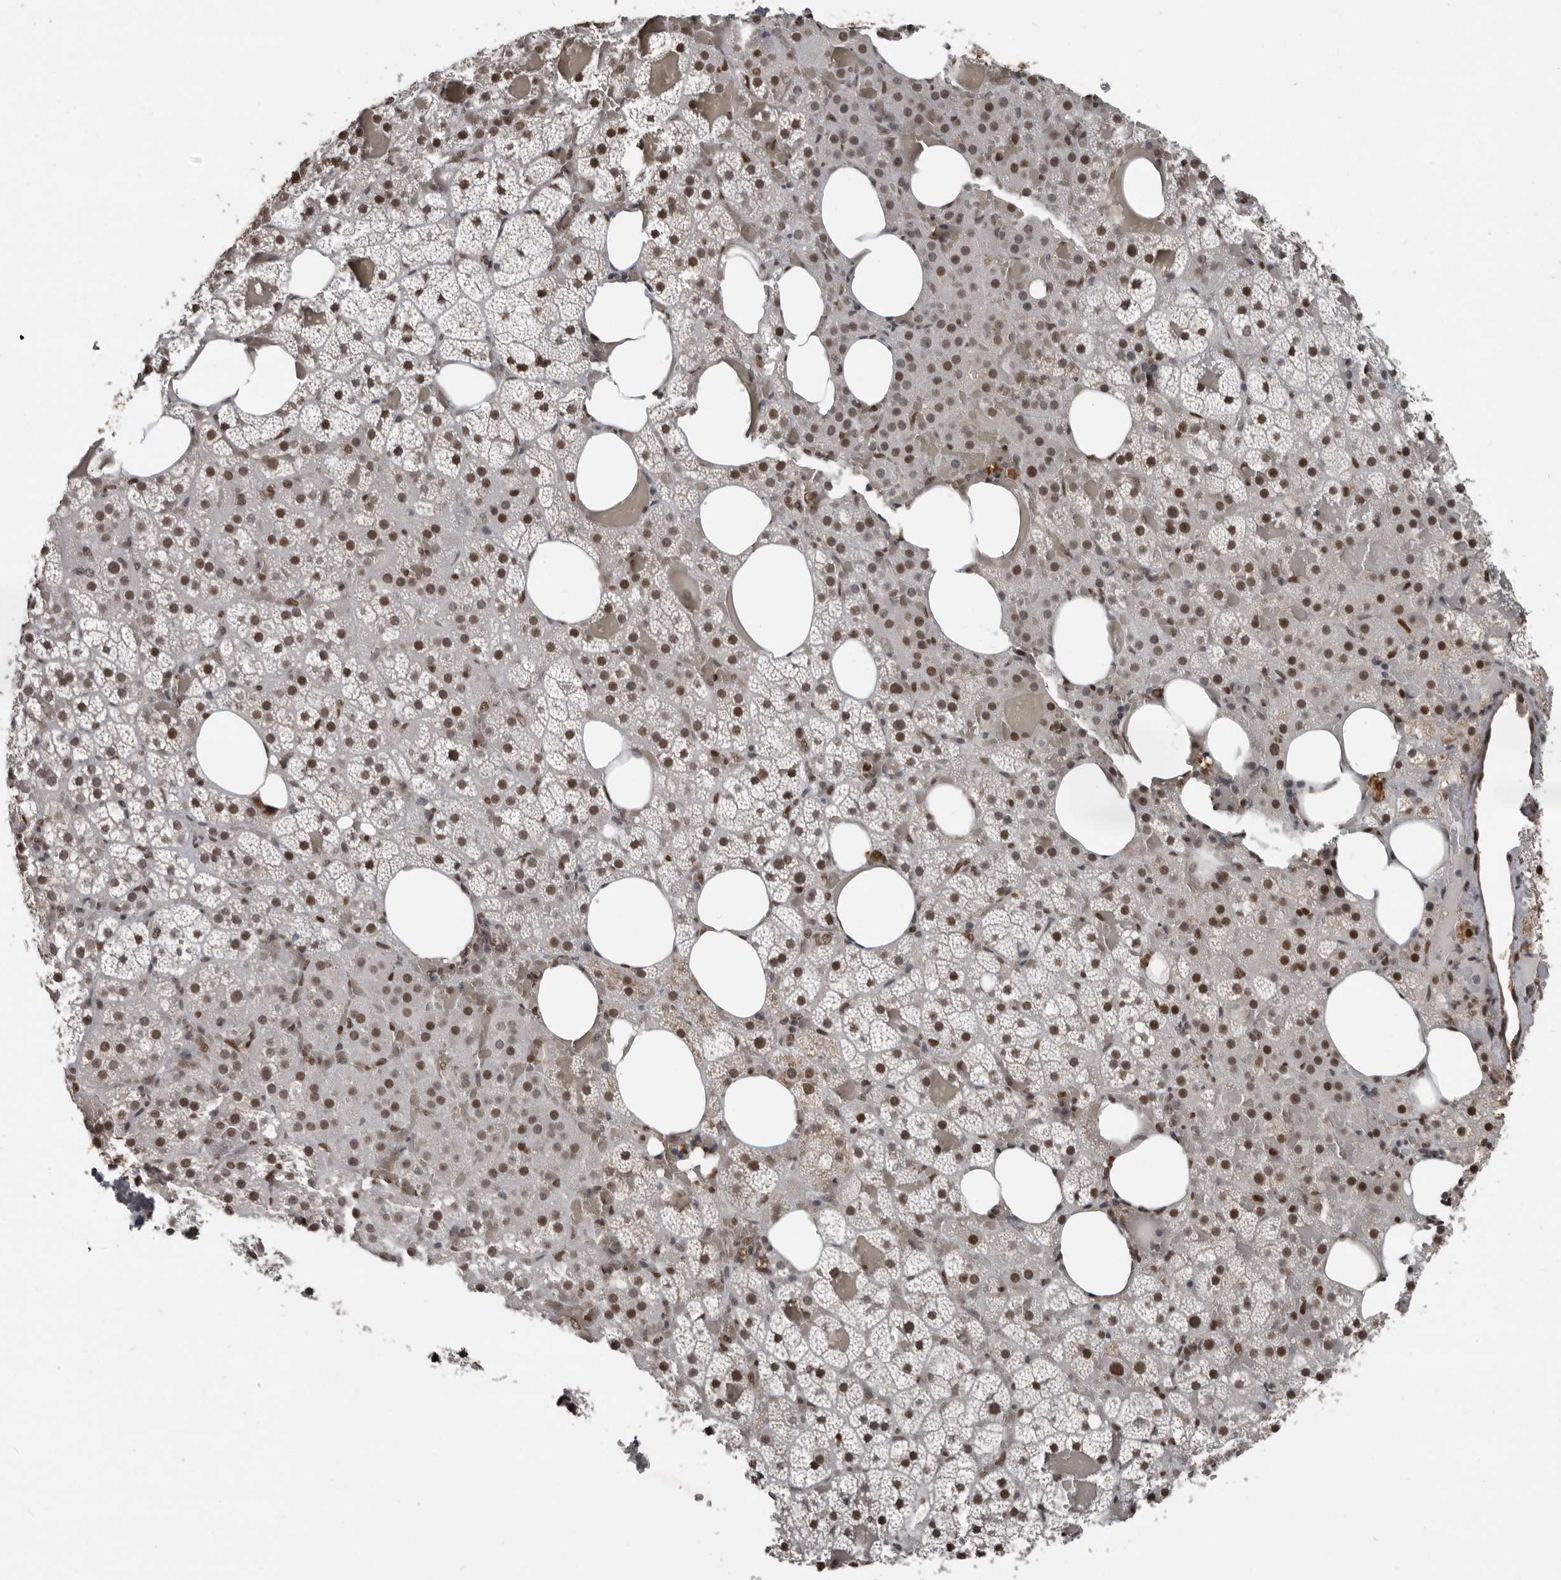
{"staining": {"intensity": "strong", "quantity": ">75%", "location": "nuclear"}, "tissue": "adrenal gland", "cell_type": "Glandular cells", "image_type": "normal", "snomed": [{"axis": "morphology", "description": "Normal tissue, NOS"}, {"axis": "topography", "description": "Adrenal gland"}], "caption": "The image demonstrates staining of unremarkable adrenal gland, revealing strong nuclear protein positivity (brown color) within glandular cells.", "gene": "CHD1L", "patient": {"sex": "female", "age": 59}}